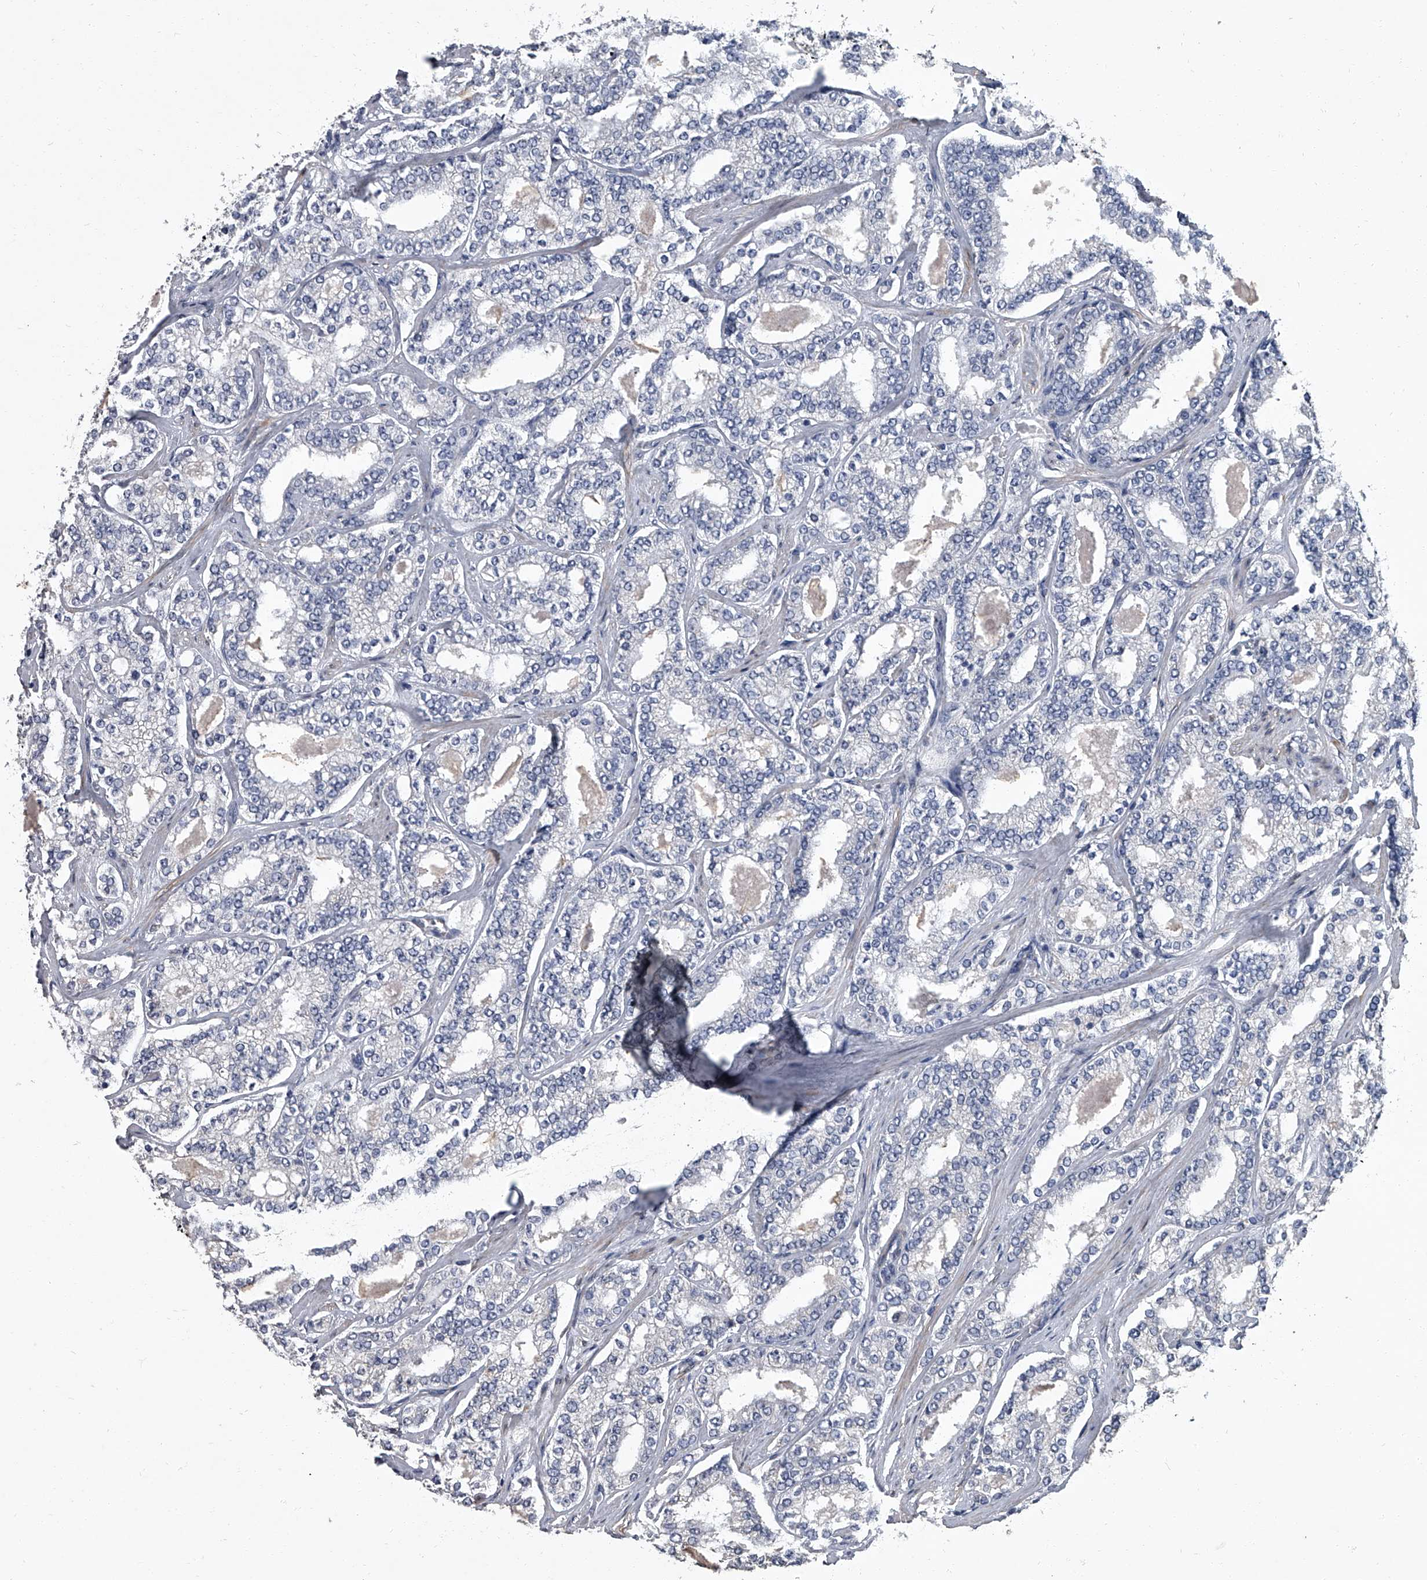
{"staining": {"intensity": "negative", "quantity": "none", "location": "none"}, "tissue": "prostate cancer", "cell_type": "Tumor cells", "image_type": "cancer", "snomed": [{"axis": "morphology", "description": "Normal tissue, NOS"}, {"axis": "morphology", "description": "Adenocarcinoma, High grade"}, {"axis": "topography", "description": "Prostate"}], "caption": "The image displays no significant staining in tumor cells of adenocarcinoma (high-grade) (prostate).", "gene": "SIRT4", "patient": {"sex": "male", "age": 83}}